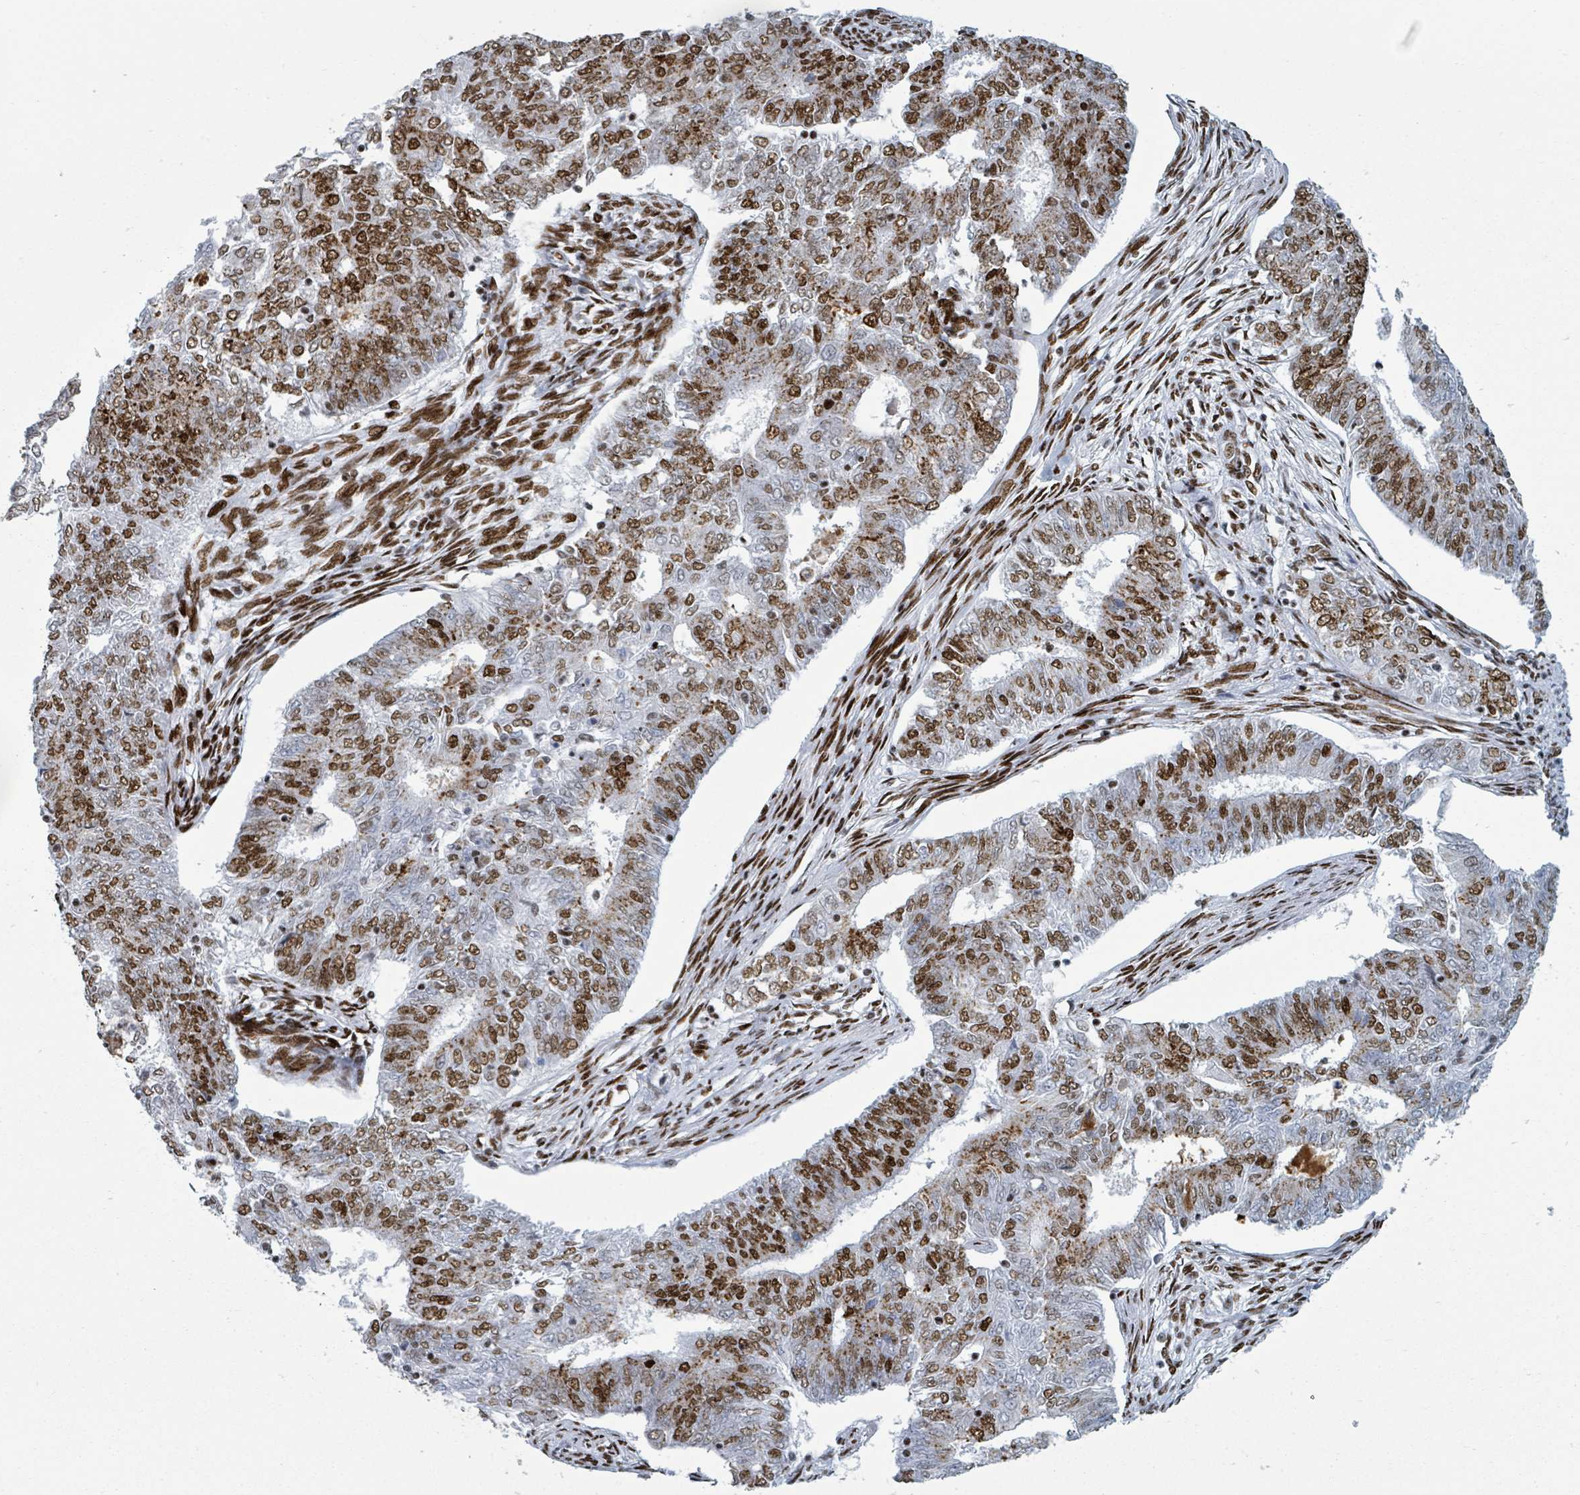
{"staining": {"intensity": "strong", "quantity": ">75%", "location": "nuclear"}, "tissue": "endometrial cancer", "cell_type": "Tumor cells", "image_type": "cancer", "snomed": [{"axis": "morphology", "description": "Adenocarcinoma, NOS"}, {"axis": "topography", "description": "Endometrium"}], "caption": "DAB (3,3'-diaminobenzidine) immunohistochemical staining of endometrial cancer (adenocarcinoma) displays strong nuclear protein positivity in approximately >75% of tumor cells.", "gene": "DHX16", "patient": {"sex": "female", "age": 62}}